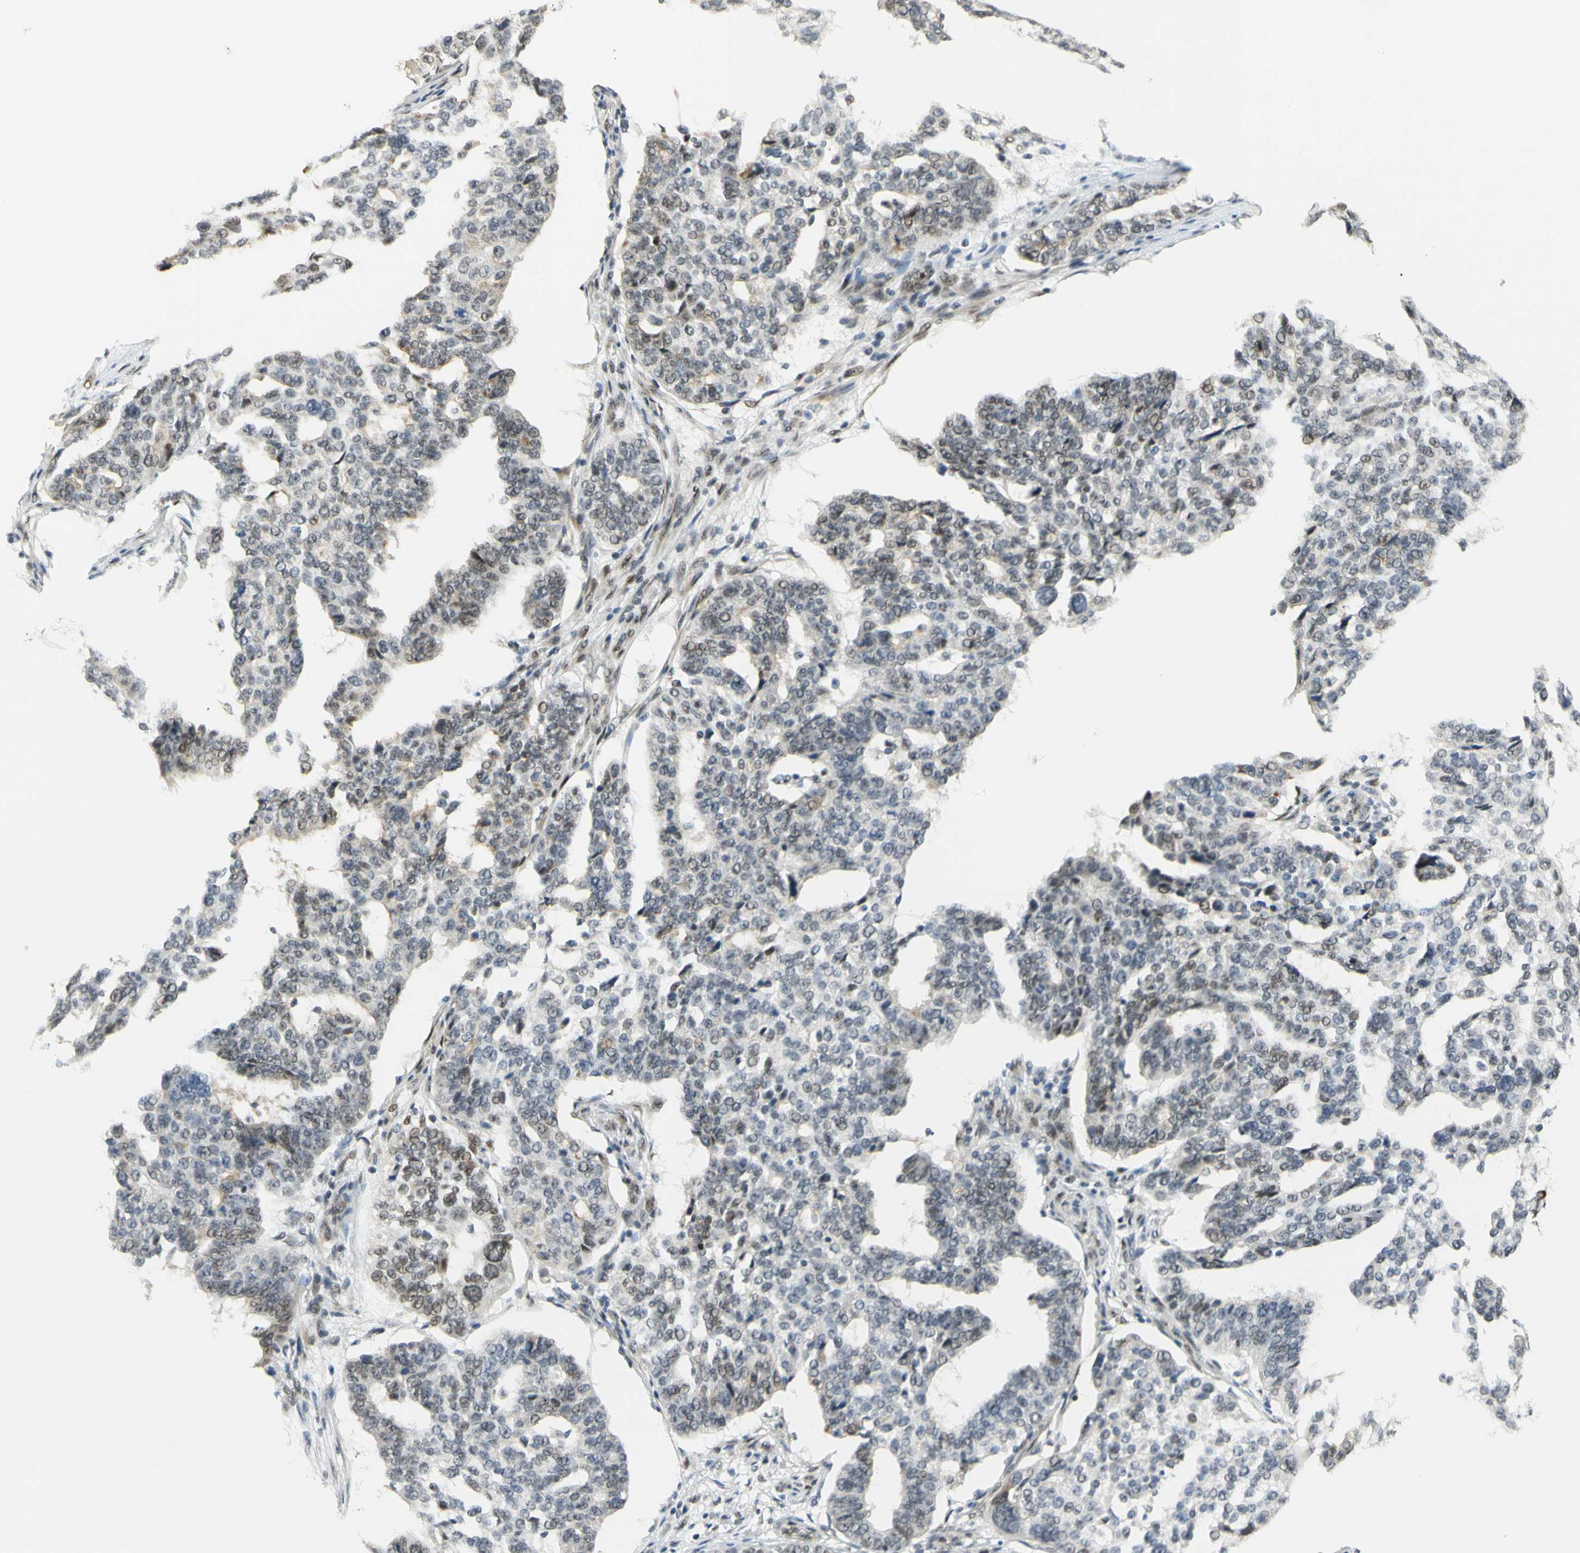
{"staining": {"intensity": "weak", "quantity": "25%-75%", "location": "nuclear"}, "tissue": "ovarian cancer", "cell_type": "Tumor cells", "image_type": "cancer", "snomed": [{"axis": "morphology", "description": "Cystadenocarcinoma, serous, NOS"}, {"axis": "topography", "description": "Ovary"}], "caption": "Immunohistochemical staining of ovarian cancer (serous cystadenocarcinoma) displays low levels of weak nuclear staining in about 25%-75% of tumor cells.", "gene": "DDX1", "patient": {"sex": "female", "age": 59}}